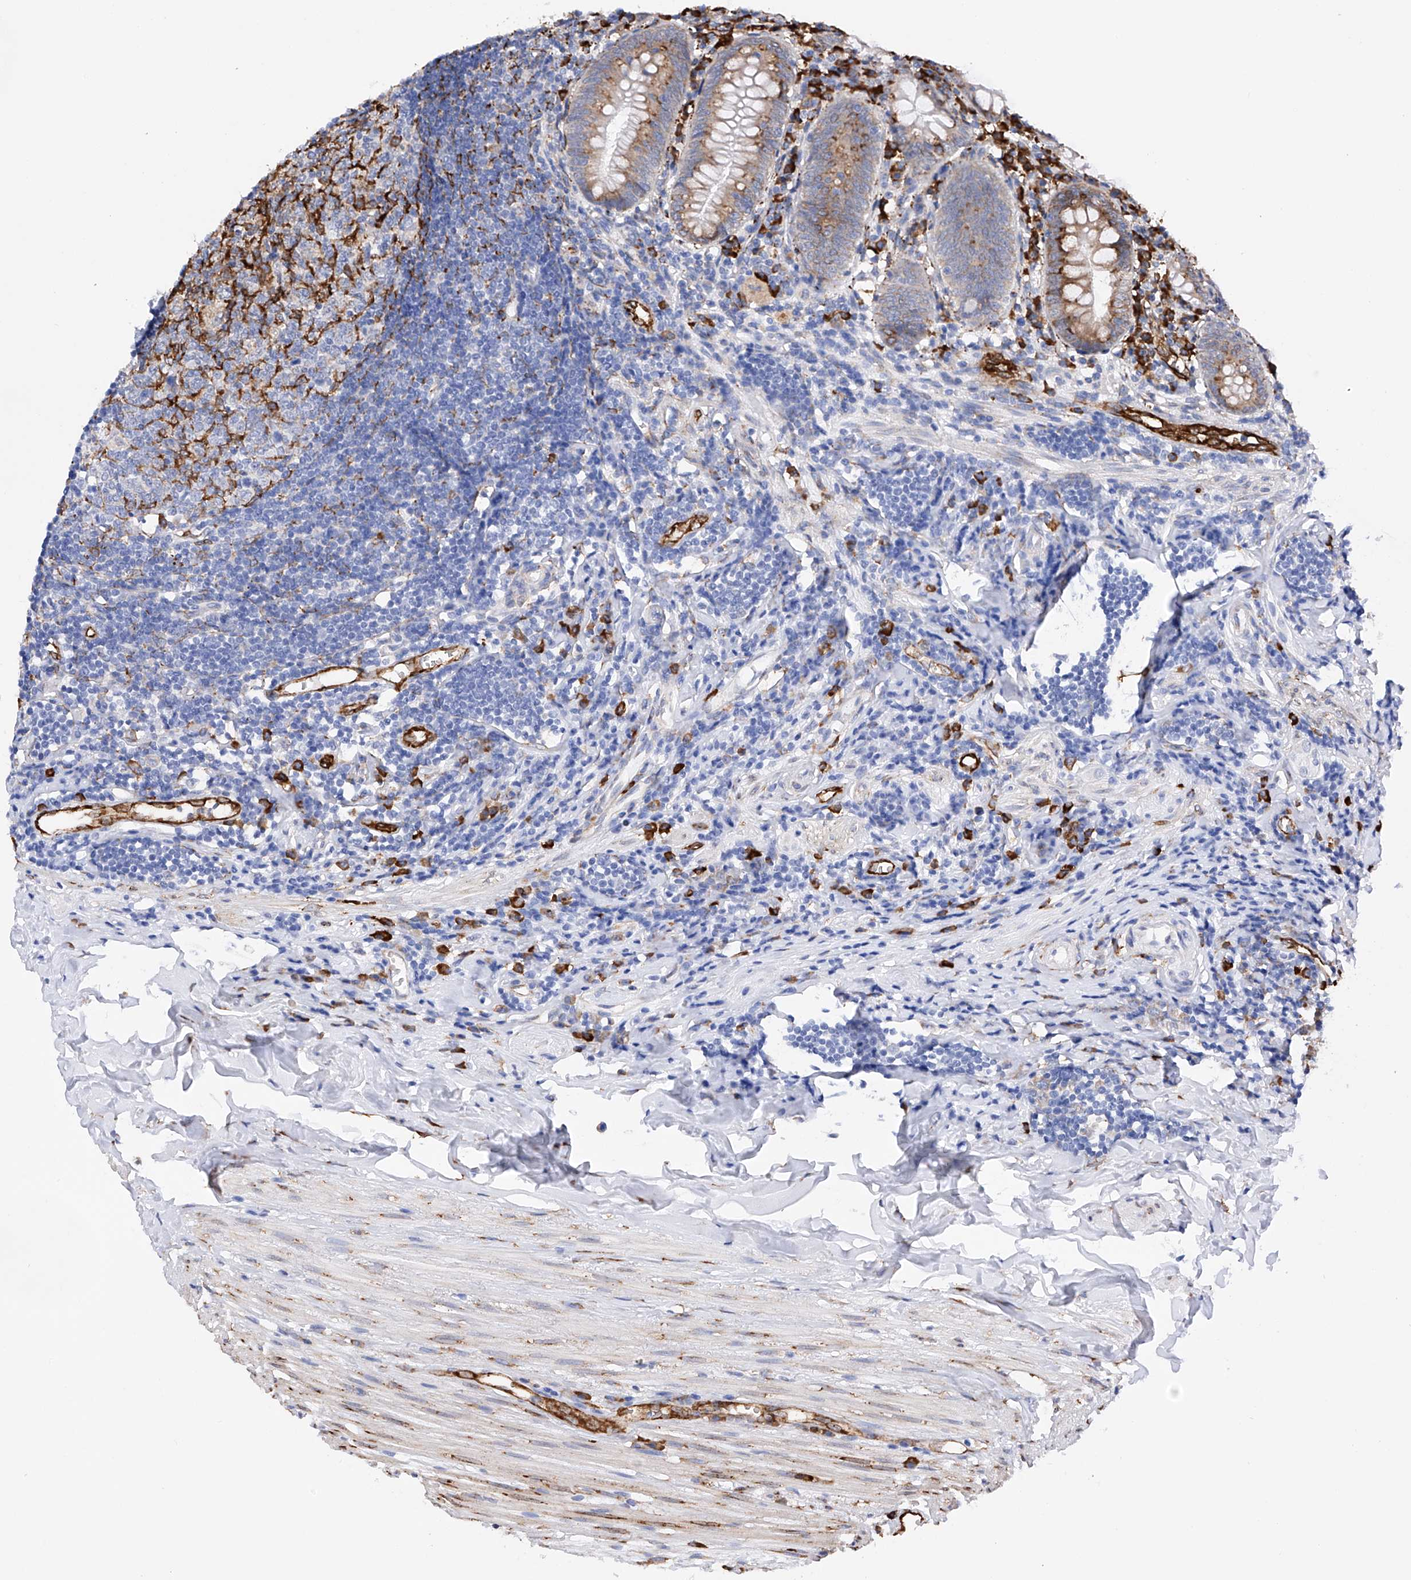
{"staining": {"intensity": "moderate", "quantity": "25%-75%", "location": "cytoplasmic/membranous"}, "tissue": "appendix", "cell_type": "Glandular cells", "image_type": "normal", "snomed": [{"axis": "morphology", "description": "Normal tissue, NOS"}, {"axis": "topography", "description": "Appendix"}], "caption": "The photomicrograph displays staining of benign appendix, revealing moderate cytoplasmic/membranous protein positivity (brown color) within glandular cells.", "gene": "PDIA5", "patient": {"sex": "female", "age": 54}}